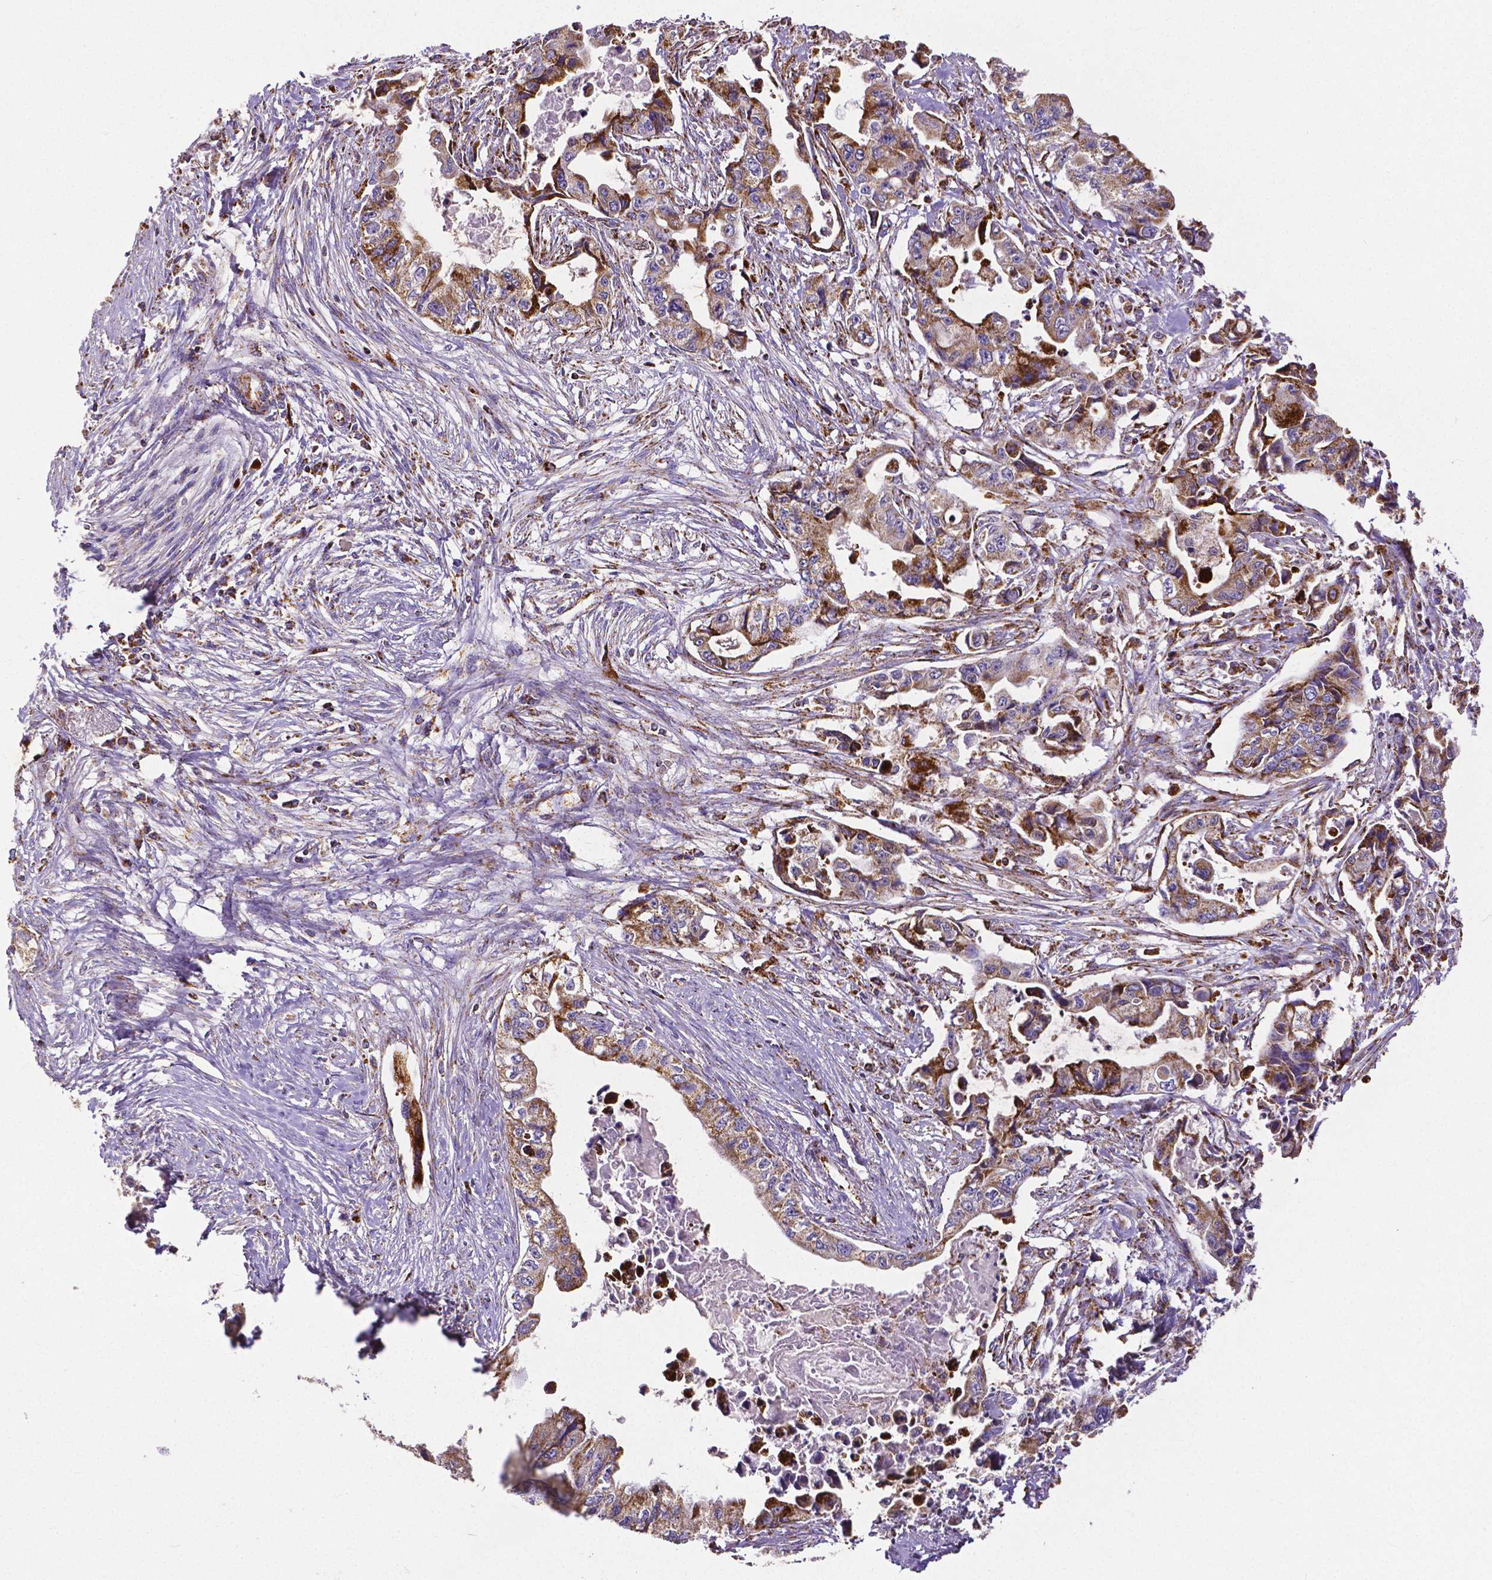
{"staining": {"intensity": "strong", "quantity": "25%-75%", "location": "cytoplasmic/membranous"}, "tissue": "pancreatic cancer", "cell_type": "Tumor cells", "image_type": "cancer", "snomed": [{"axis": "morphology", "description": "Adenocarcinoma, NOS"}, {"axis": "topography", "description": "Pancreas"}], "caption": "Protein expression analysis of human pancreatic adenocarcinoma reveals strong cytoplasmic/membranous expression in approximately 25%-75% of tumor cells.", "gene": "MACC1", "patient": {"sex": "male", "age": 66}}